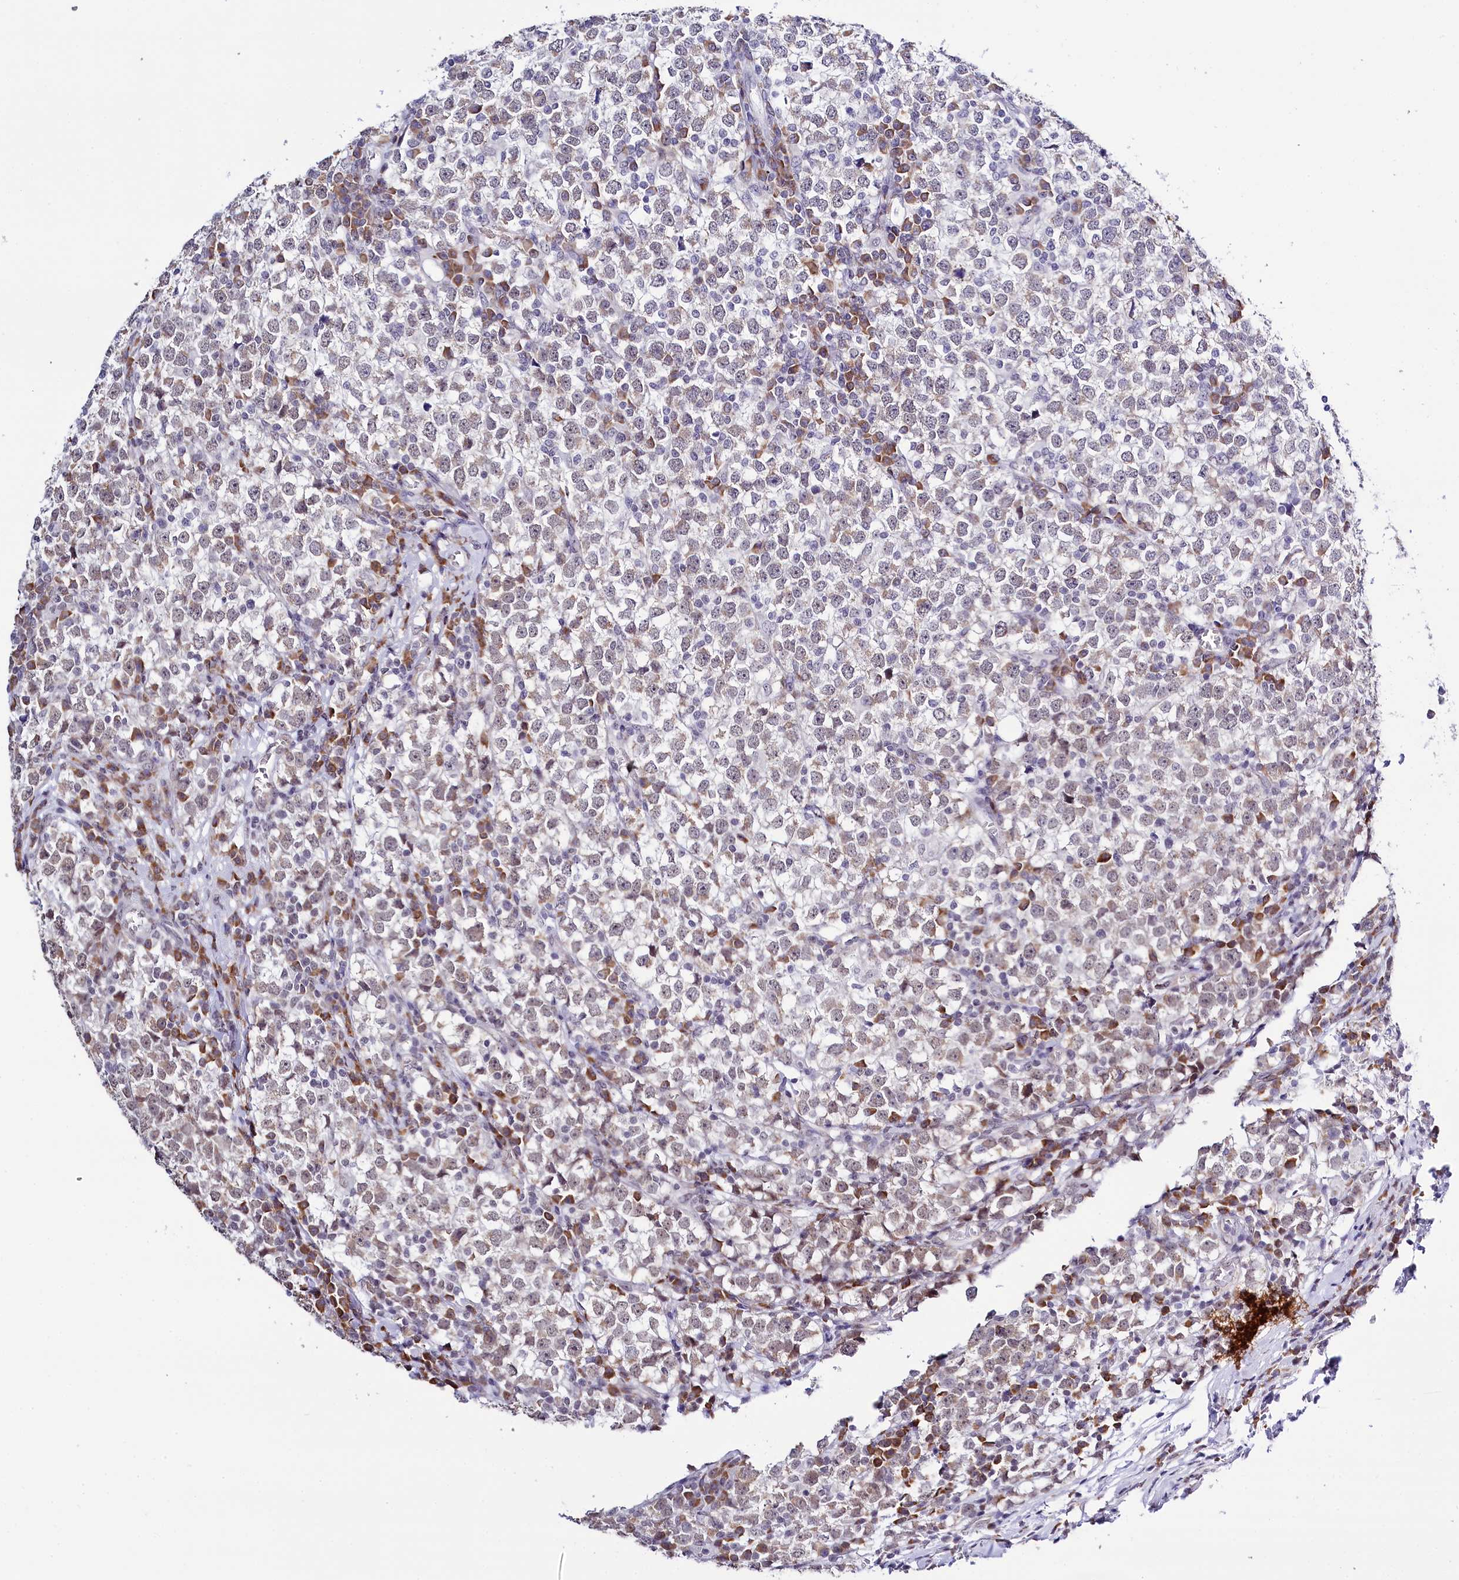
{"staining": {"intensity": "moderate", "quantity": "<25%", "location": "cytoplasmic/membranous"}, "tissue": "testis cancer", "cell_type": "Tumor cells", "image_type": "cancer", "snomed": [{"axis": "morphology", "description": "Seminoma, NOS"}, {"axis": "topography", "description": "Testis"}], "caption": "Testis cancer (seminoma) tissue displays moderate cytoplasmic/membranous expression in about <25% of tumor cells", "gene": "SPATS2", "patient": {"sex": "male", "age": 65}}